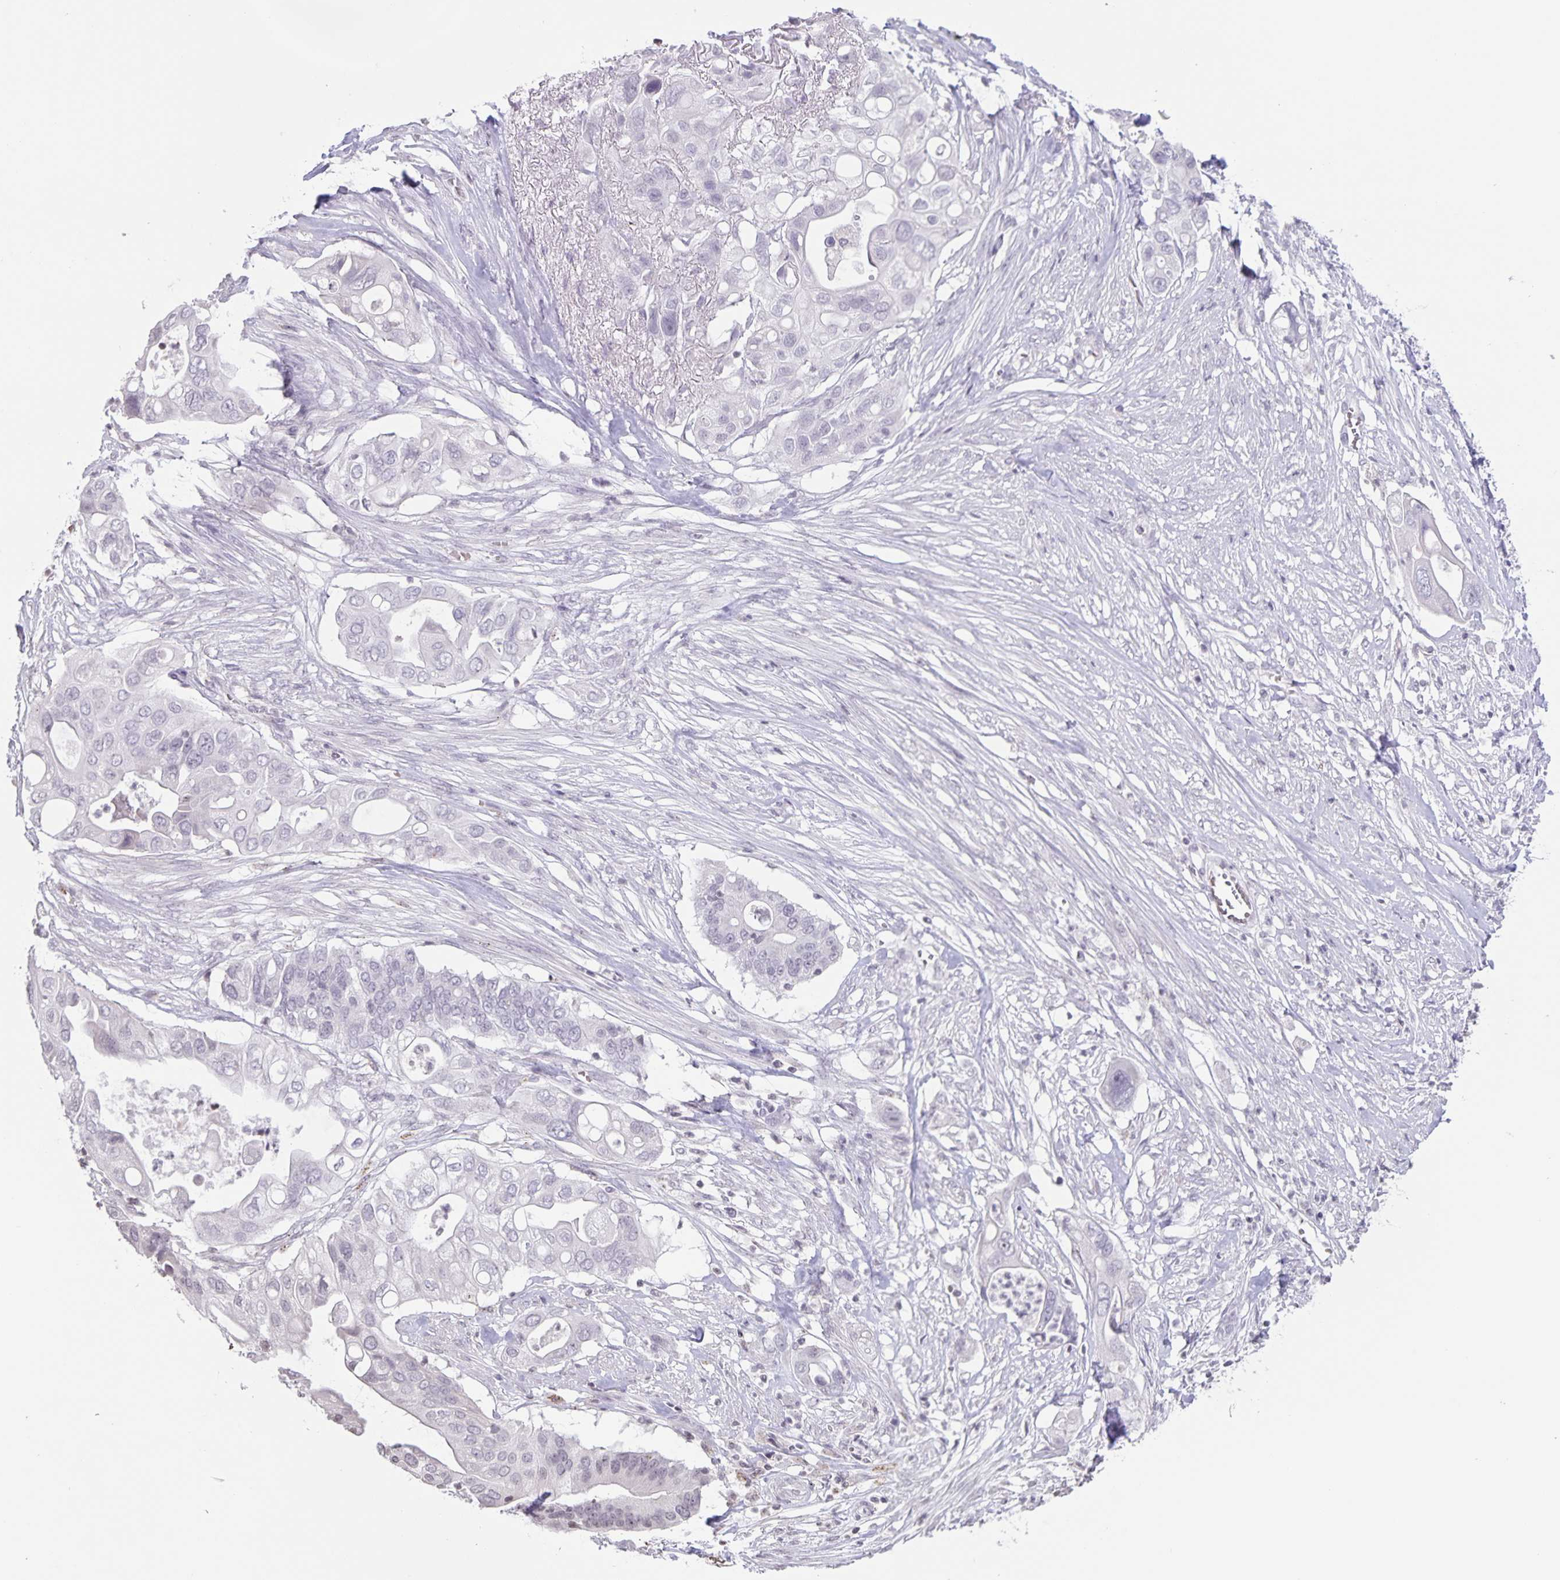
{"staining": {"intensity": "negative", "quantity": "none", "location": "none"}, "tissue": "pancreatic cancer", "cell_type": "Tumor cells", "image_type": "cancer", "snomed": [{"axis": "morphology", "description": "Adenocarcinoma, NOS"}, {"axis": "topography", "description": "Pancreas"}], "caption": "An image of pancreatic cancer (adenocarcinoma) stained for a protein demonstrates no brown staining in tumor cells.", "gene": "AQP4", "patient": {"sex": "female", "age": 72}}